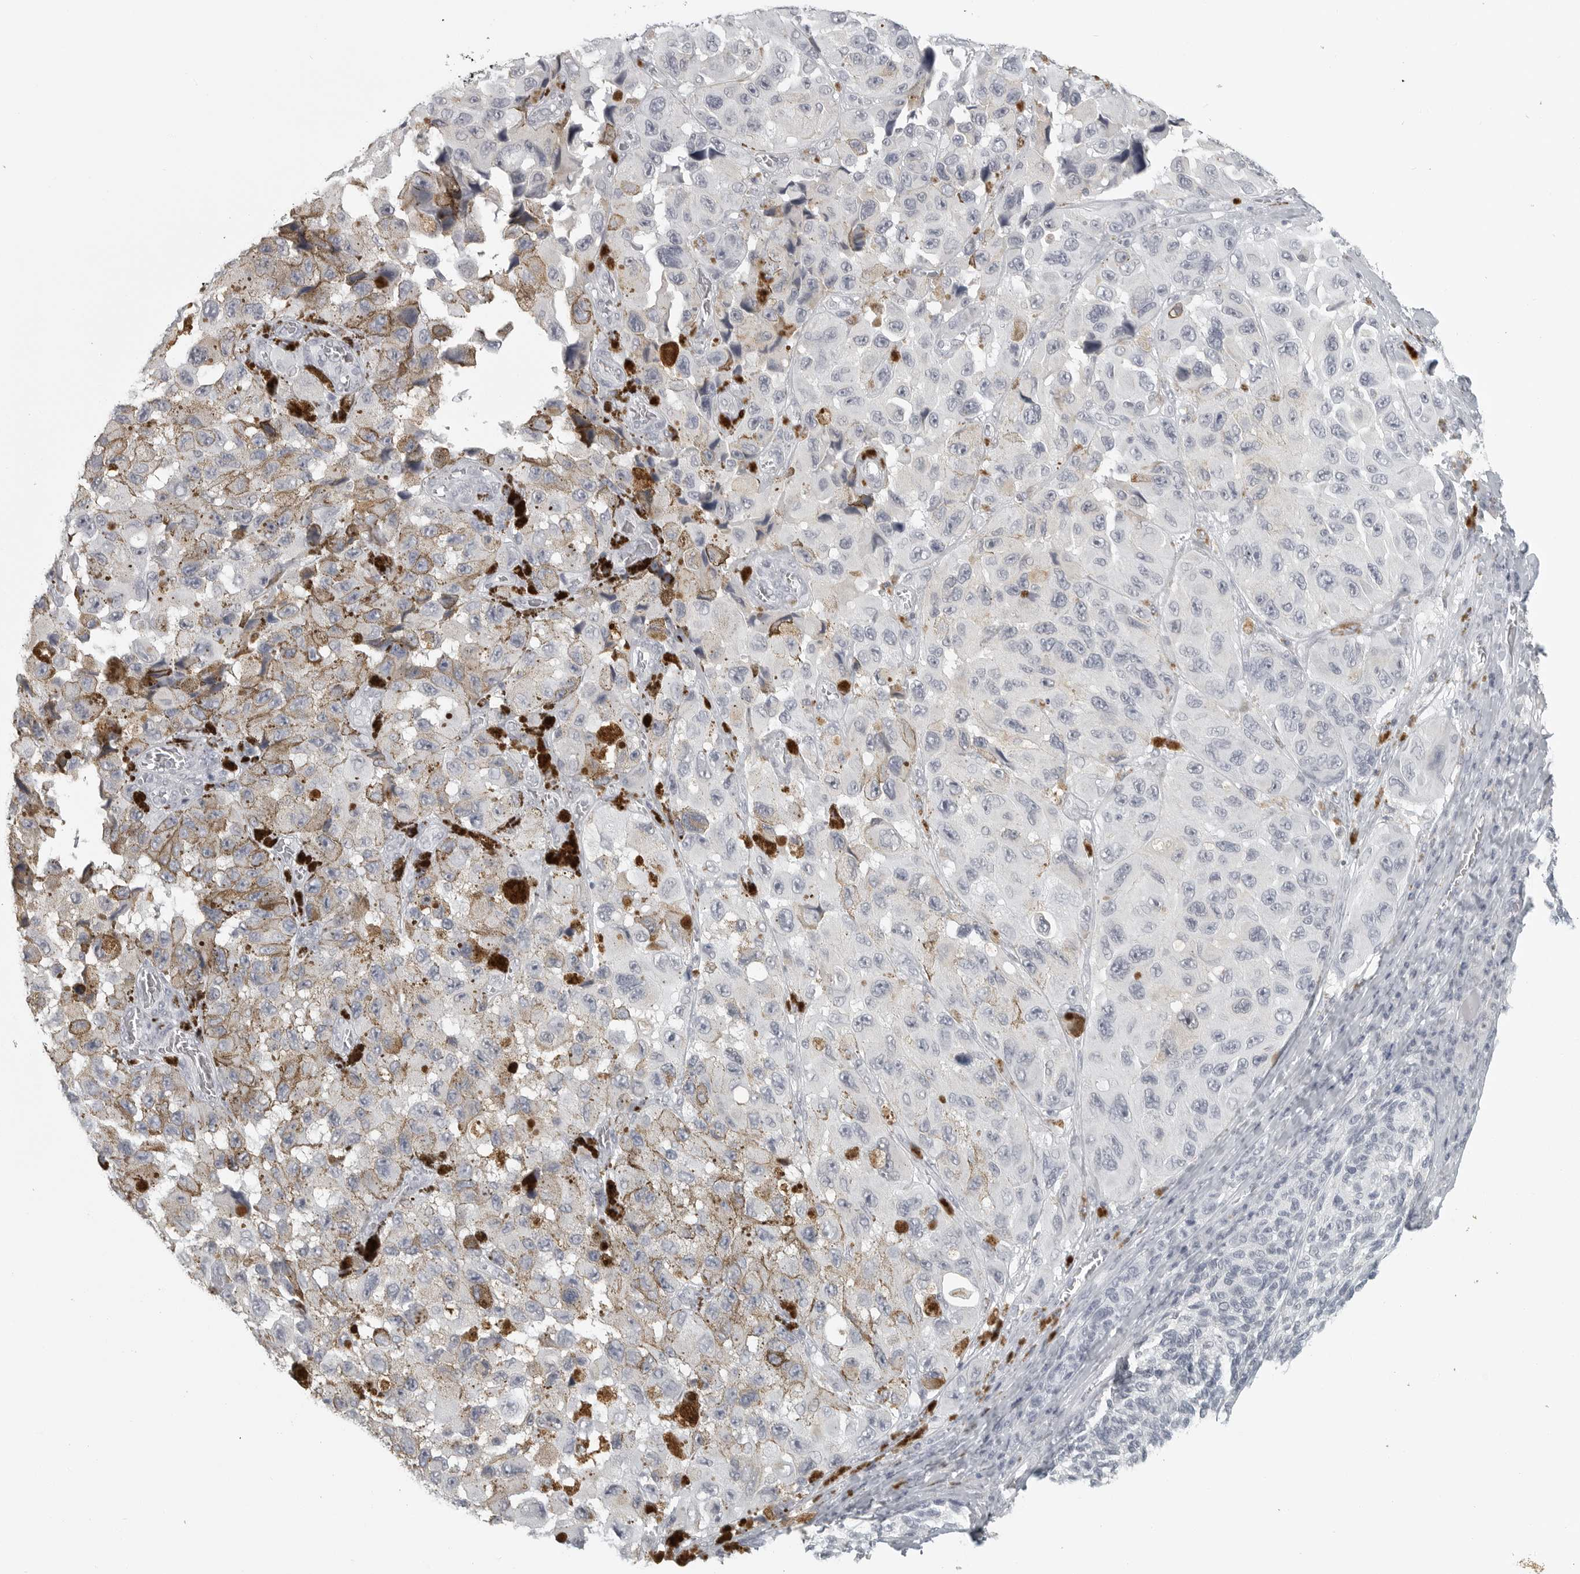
{"staining": {"intensity": "negative", "quantity": "none", "location": "none"}, "tissue": "melanoma", "cell_type": "Tumor cells", "image_type": "cancer", "snomed": [{"axis": "morphology", "description": "Malignant melanoma, NOS"}, {"axis": "topography", "description": "Skin"}], "caption": "A photomicrograph of human malignant melanoma is negative for staining in tumor cells. (DAB immunohistochemistry (IHC) with hematoxylin counter stain).", "gene": "BPIFA1", "patient": {"sex": "female", "age": 73}}